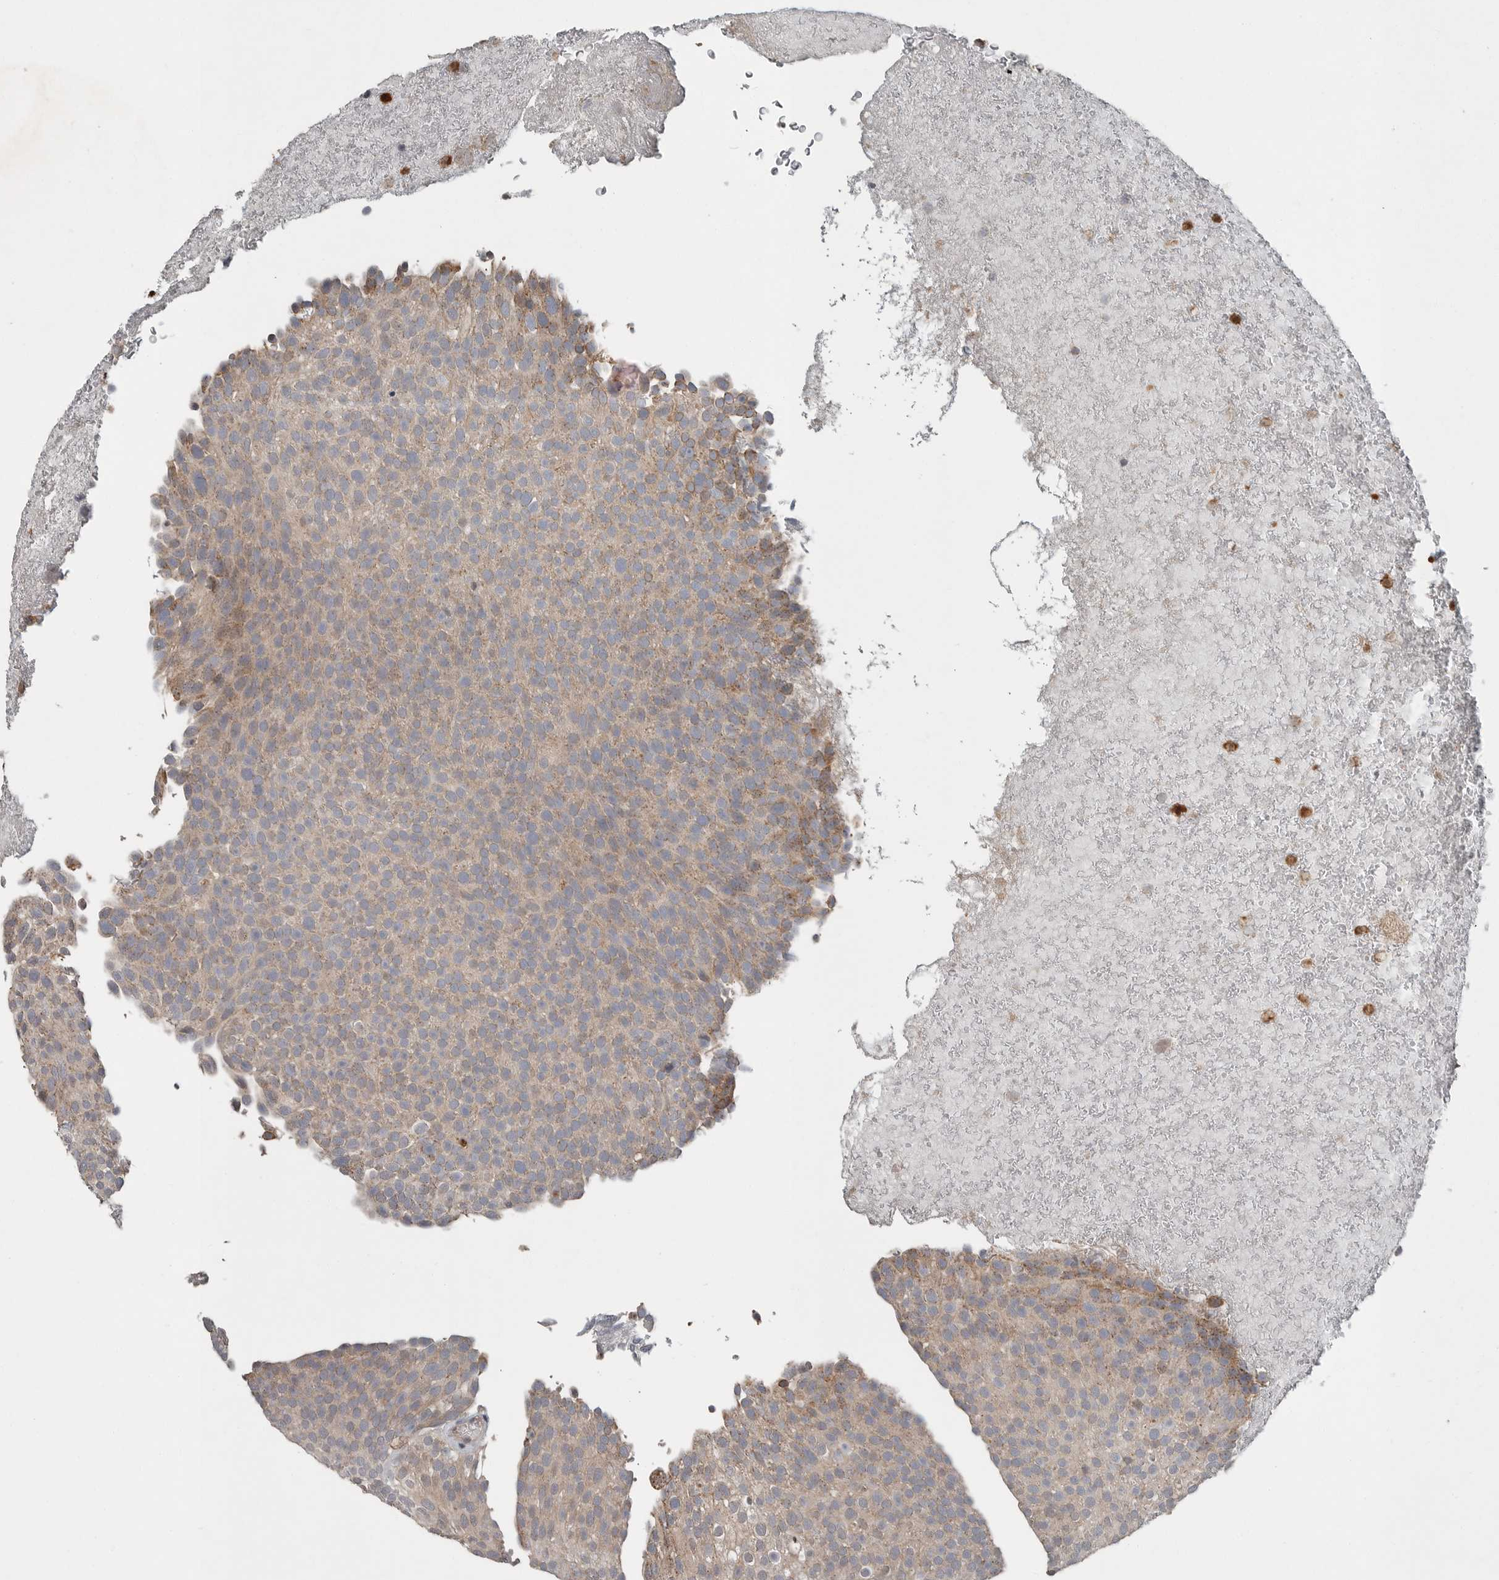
{"staining": {"intensity": "moderate", "quantity": "25%-75%", "location": "cytoplasmic/membranous"}, "tissue": "urothelial cancer", "cell_type": "Tumor cells", "image_type": "cancer", "snomed": [{"axis": "morphology", "description": "Urothelial carcinoma, Low grade"}, {"axis": "topography", "description": "Urinary bladder"}], "caption": "Protein analysis of low-grade urothelial carcinoma tissue demonstrates moderate cytoplasmic/membranous expression in about 25%-75% of tumor cells. Using DAB (3,3'-diaminobenzidine) (brown) and hematoxylin (blue) stains, captured at high magnification using brightfield microscopy.", "gene": "SCP2", "patient": {"sex": "male", "age": 78}}